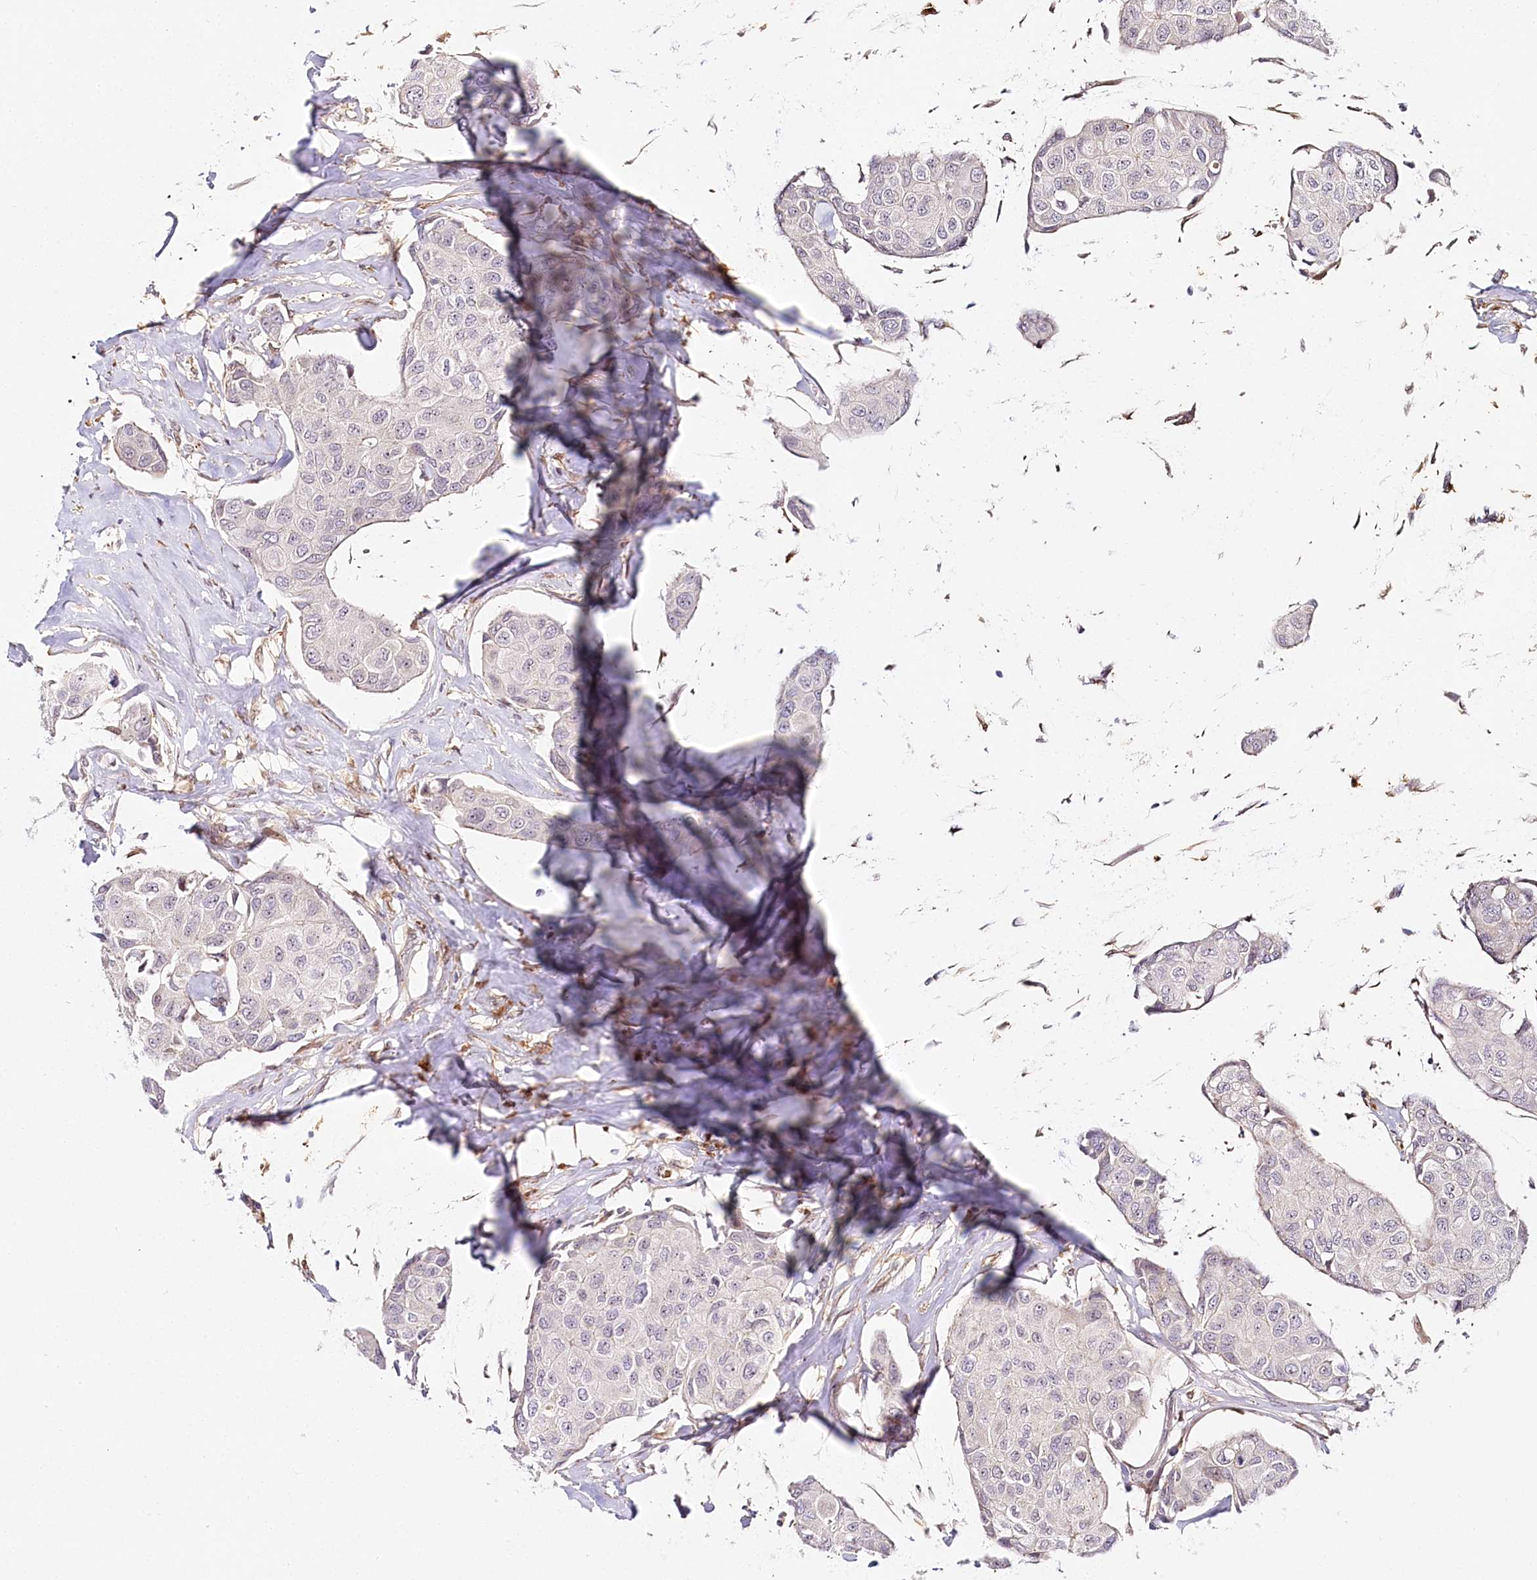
{"staining": {"intensity": "negative", "quantity": "none", "location": "none"}, "tissue": "breast cancer", "cell_type": "Tumor cells", "image_type": "cancer", "snomed": [{"axis": "morphology", "description": "Duct carcinoma"}, {"axis": "topography", "description": "Breast"}], "caption": "Intraductal carcinoma (breast) was stained to show a protein in brown. There is no significant staining in tumor cells. (Brightfield microscopy of DAB immunohistochemistry (IHC) at high magnification).", "gene": "WDR36", "patient": {"sex": "female", "age": 80}}